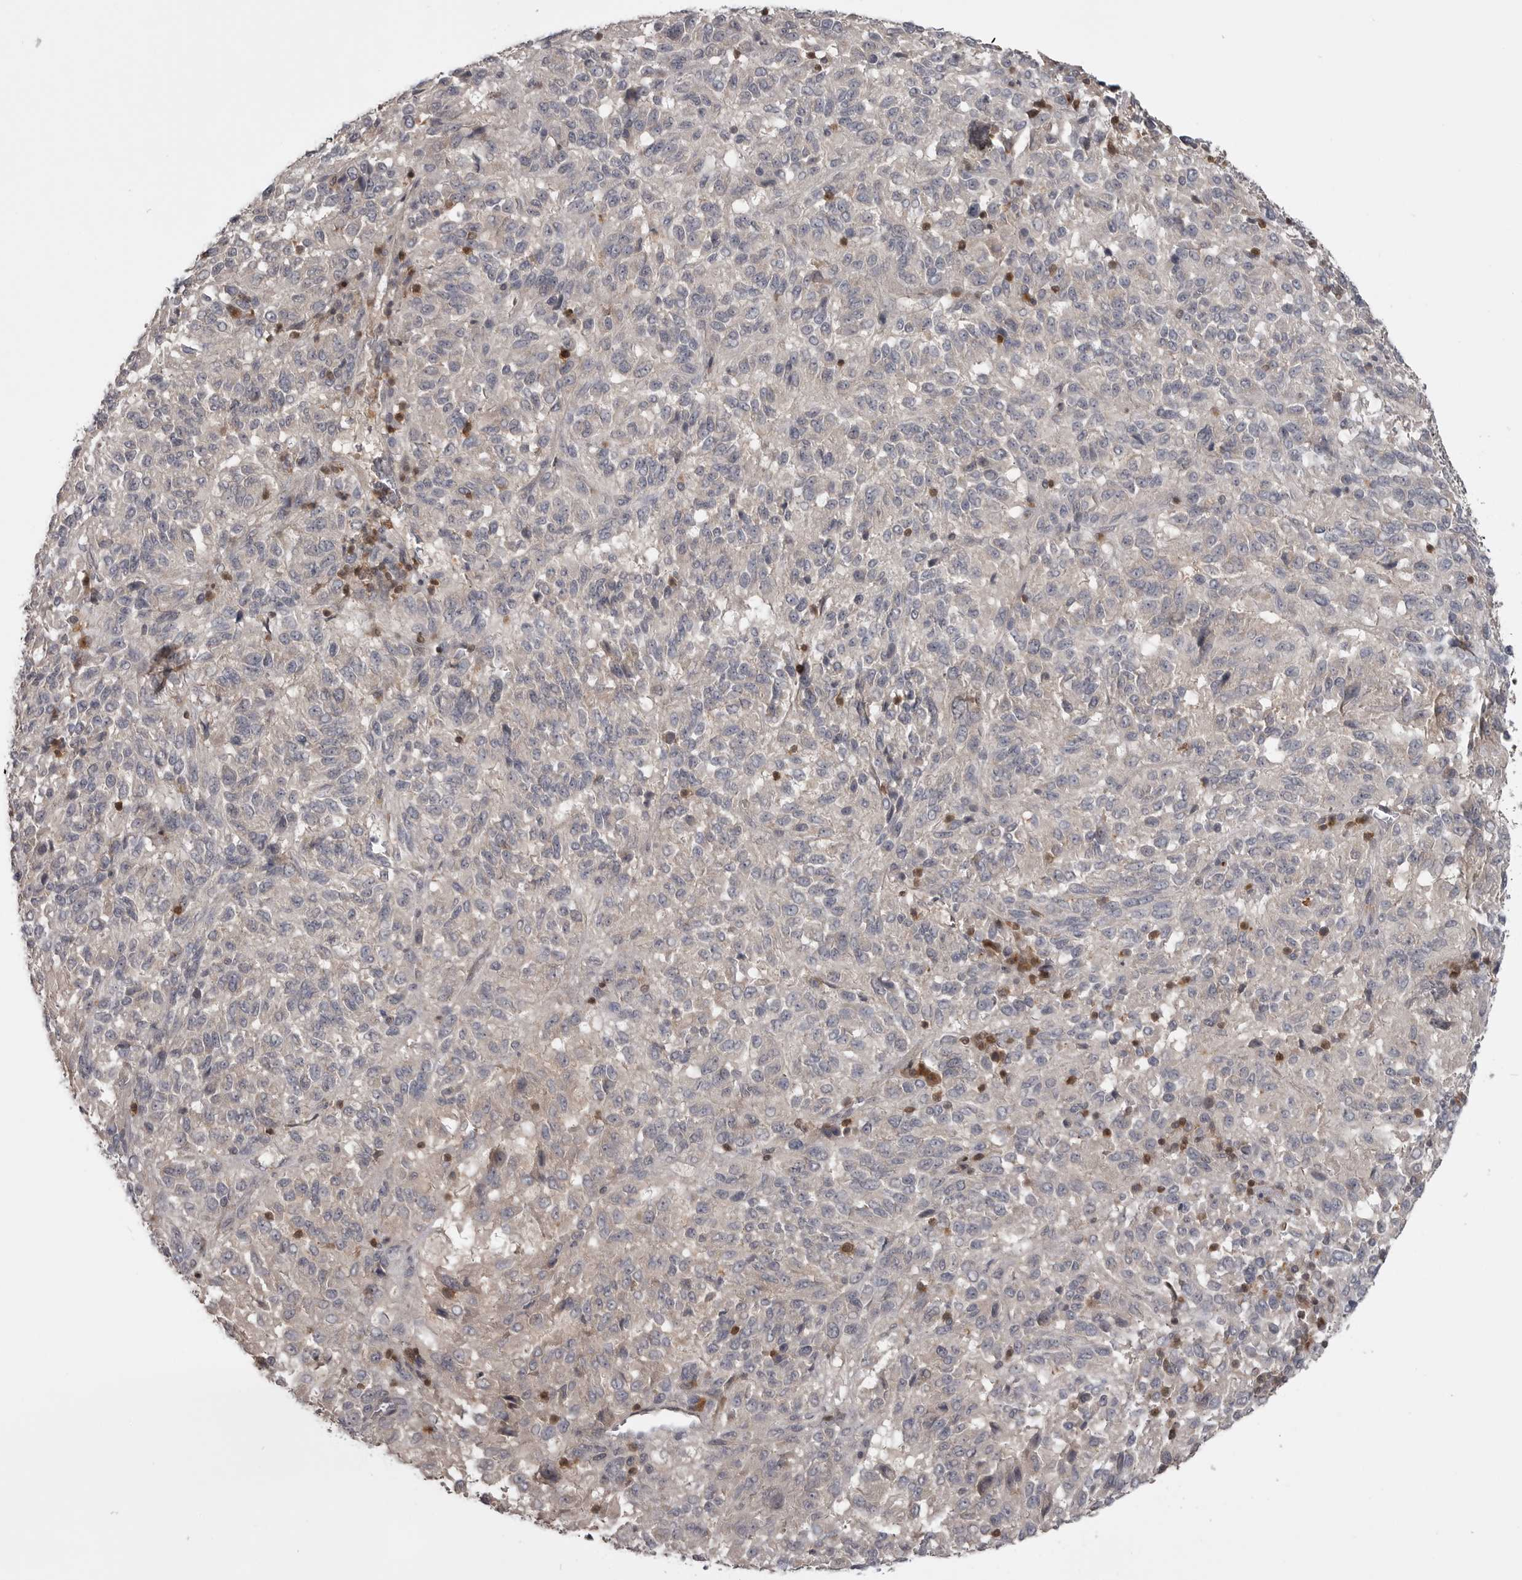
{"staining": {"intensity": "negative", "quantity": "none", "location": "none"}, "tissue": "melanoma", "cell_type": "Tumor cells", "image_type": "cancer", "snomed": [{"axis": "morphology", "description": "Malignant melanoma, Metastatic site"}, {"axis": "topography", "description": "Lung"}], "caption": "Image shows no significant protein positivity in tumor cells of melanoma.", "gene": "MAPK13", "patient": {"sex": "male", "age": 64}}